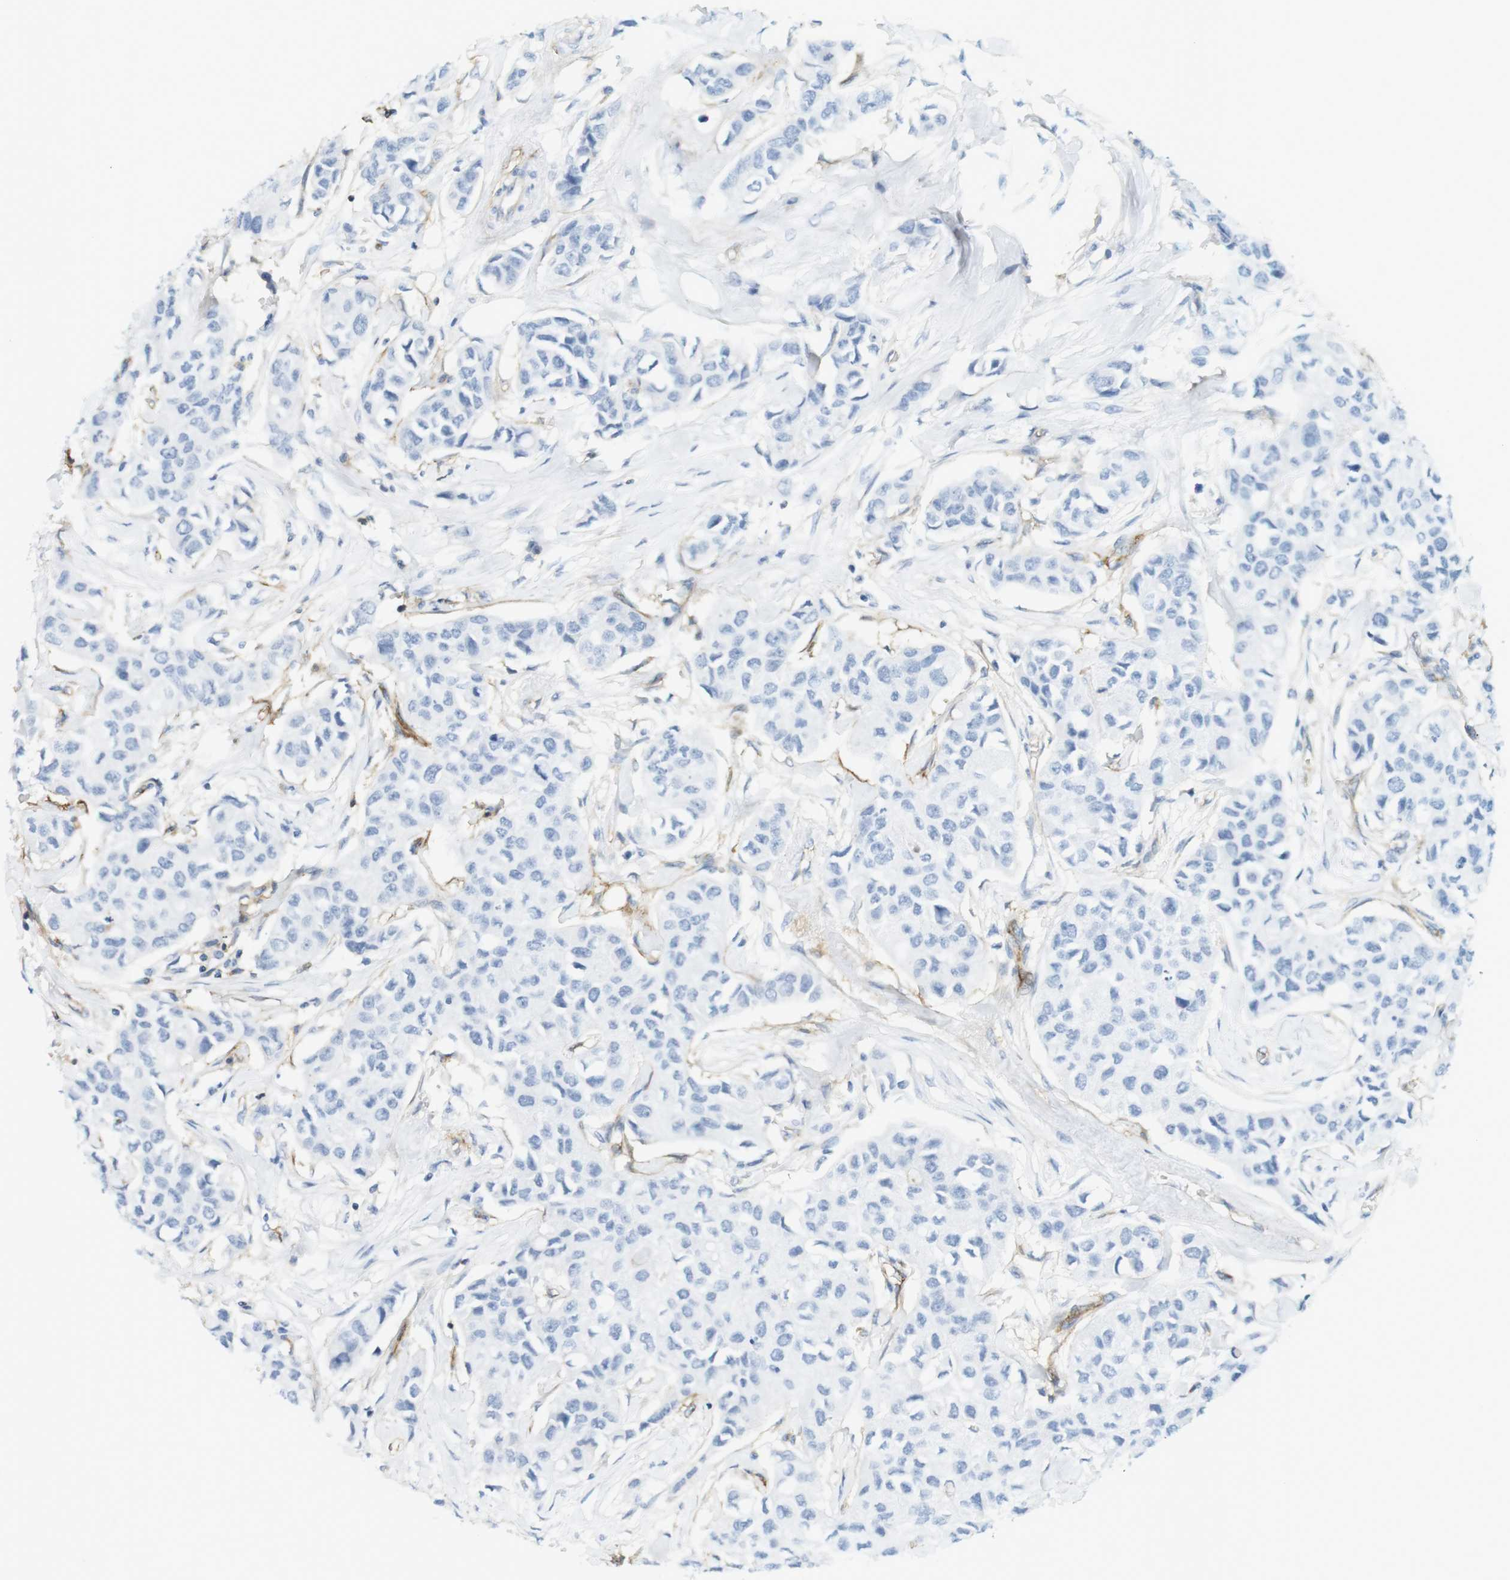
{"staining": {"intensity": "negative", "quantity": "none", "location": "none"}, "tissue": "breast cancer", "cell_type": "Tumor cells", "image_type": "cancer", "snomed": [{"axis": "morphology", "description": "Duct carcinoma"}, {"axis": "topography", "description": "Breast"}], "caption": "Human breast cancer (infiltrating ductal carcinoma) stained for a protein using IHC shows no staining in tumor cells.", "gene": "F2R", "patient": {"sex": "female", "age": 80}}